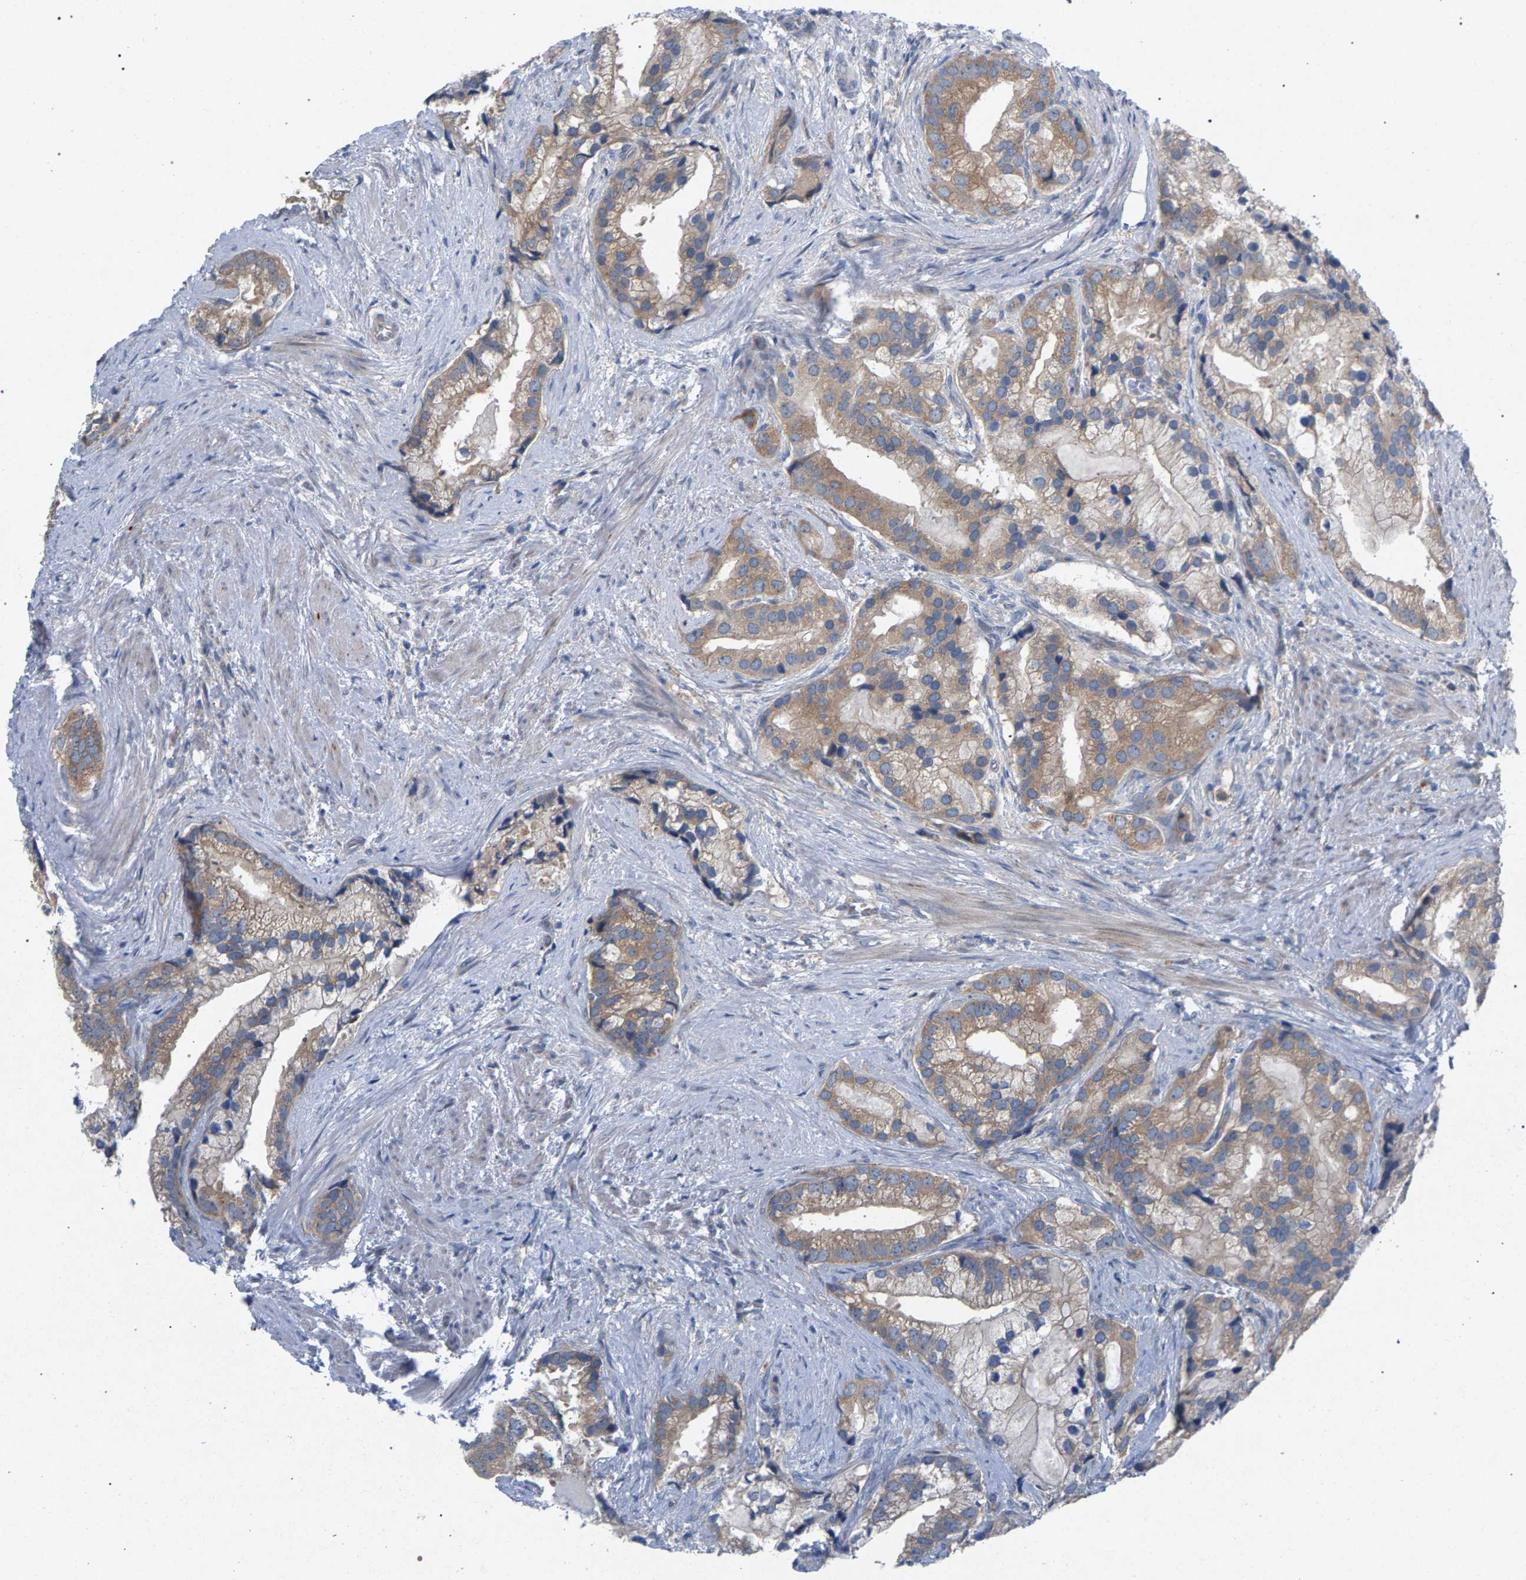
{"staining": {"intensity": "moderate", "quantity": ">75%", "location": "cytoplasmic/membranous"}, "tissue": "prostate cancer", "cell_type": "Tumor cells", "image_type": "cancer", "snomed": [{"axis": "morphology", "description": "Adenocarcinoma, Low grade"}, {"axis": "topography", "description": "Prostate"}], "caption": "Prostate cancer tissue shows moderate cytoplasmic/membranous expression in about >75% of tumor cells The protein is shown in brown color, while the nuclei are stained blue.", "gene": "MAMDC2", "patient": {"sex": "male", "age": 71}}